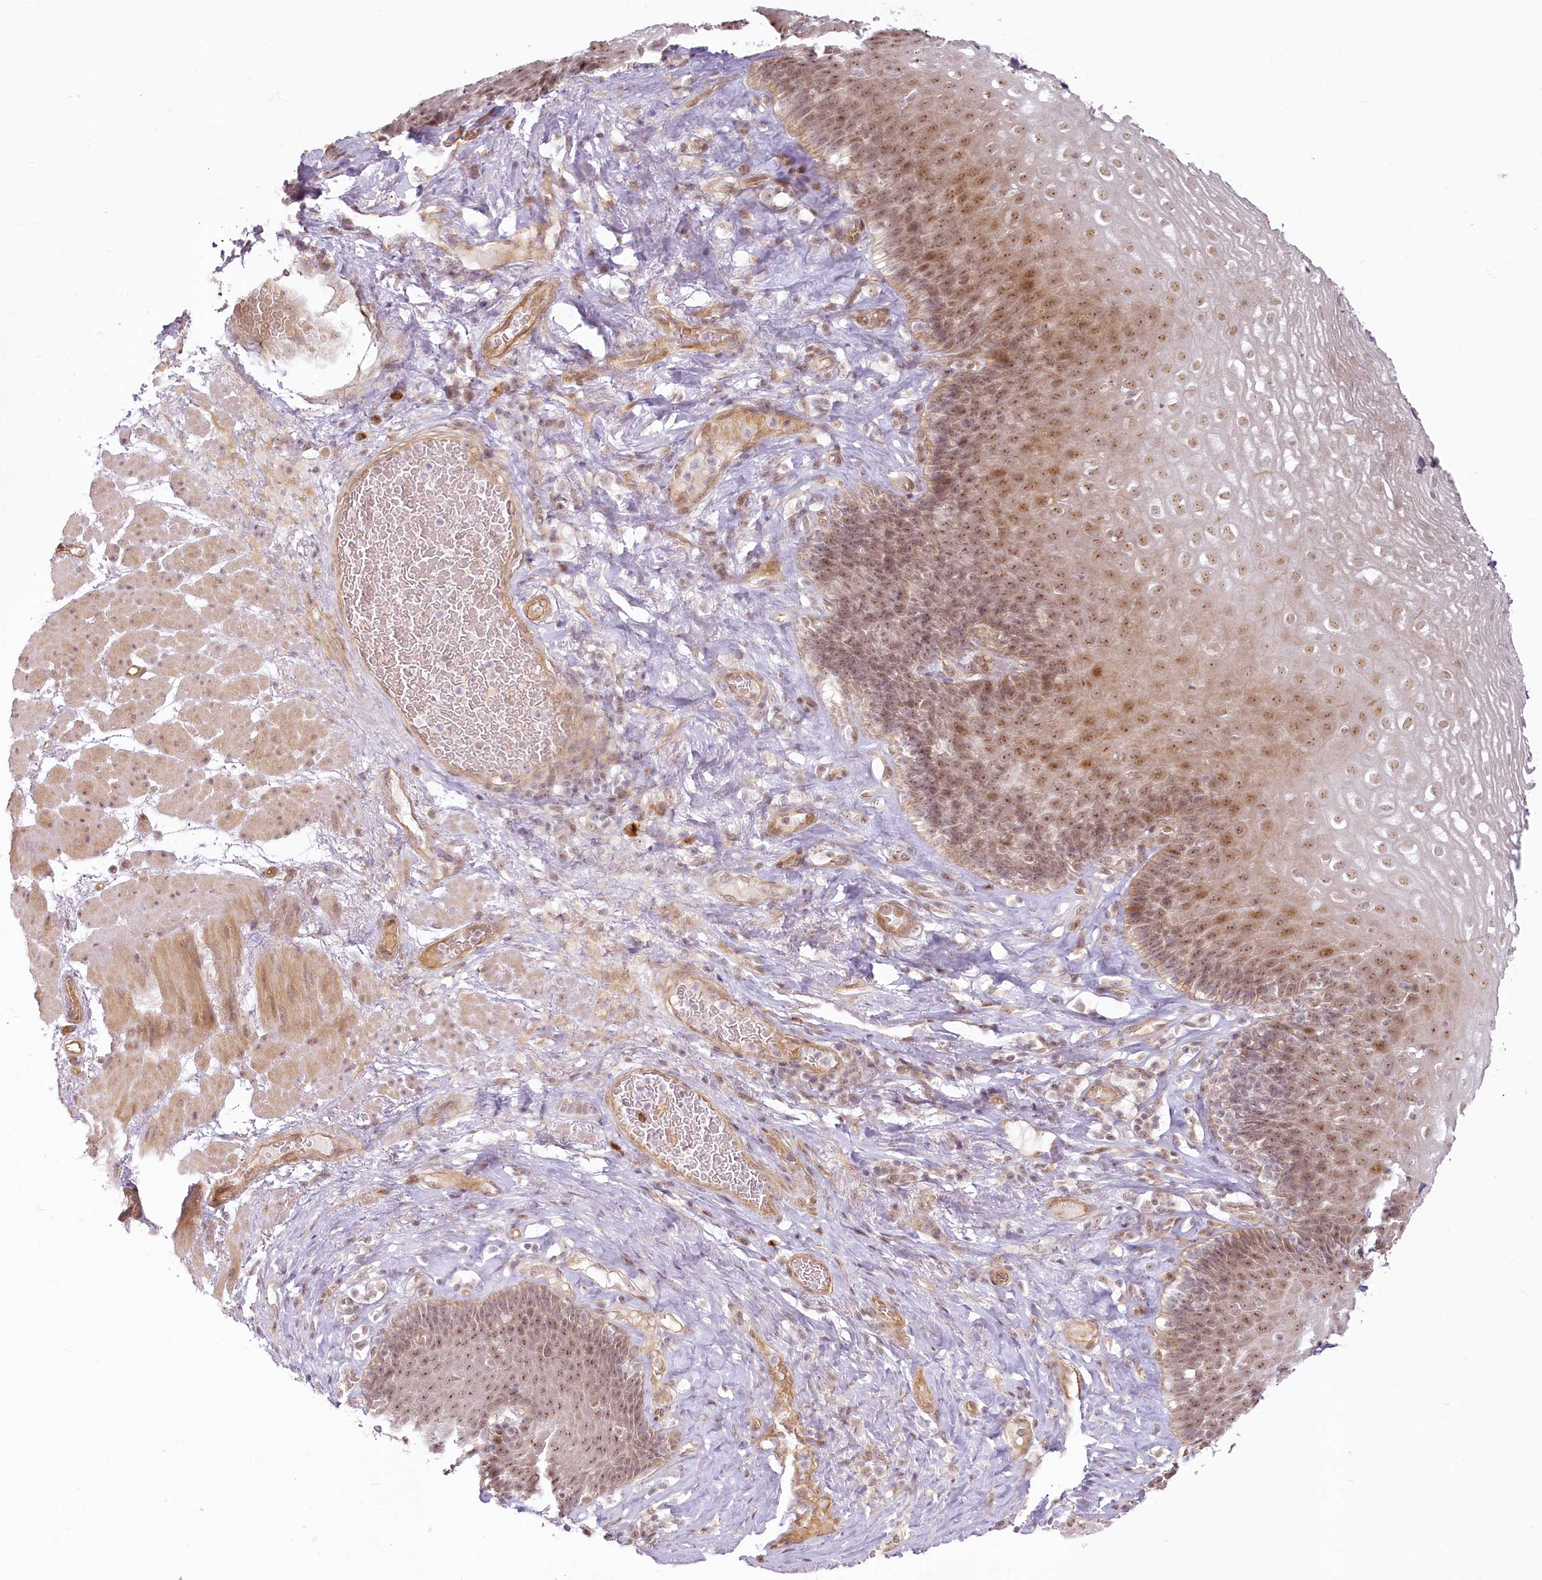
{"staining": {"intensity": "moderate", "quantity": ">75%", "location": "cytoplasmic/membranous,nuclear"}, "tissue": "esophagus", "cell_type": "Squamous epithelial cells", "image_type": "normal", "snomed": [{"axis": "morphology", "description": "Normal tissue, NOS"}, {"axis": "topography", "description": "Esophagus"}], "caption": "Immunohistochemistry of benign human esophagus shows medium levels of moderate cytoplasmic/membranous,nuclear positivity in approximately >75% of squamous epithelial cells. The protein is shown in brown color, while the nuclei are stained blue.", "gene": "EXOSC7", "patient": {"sex": "female", "age": 66}}